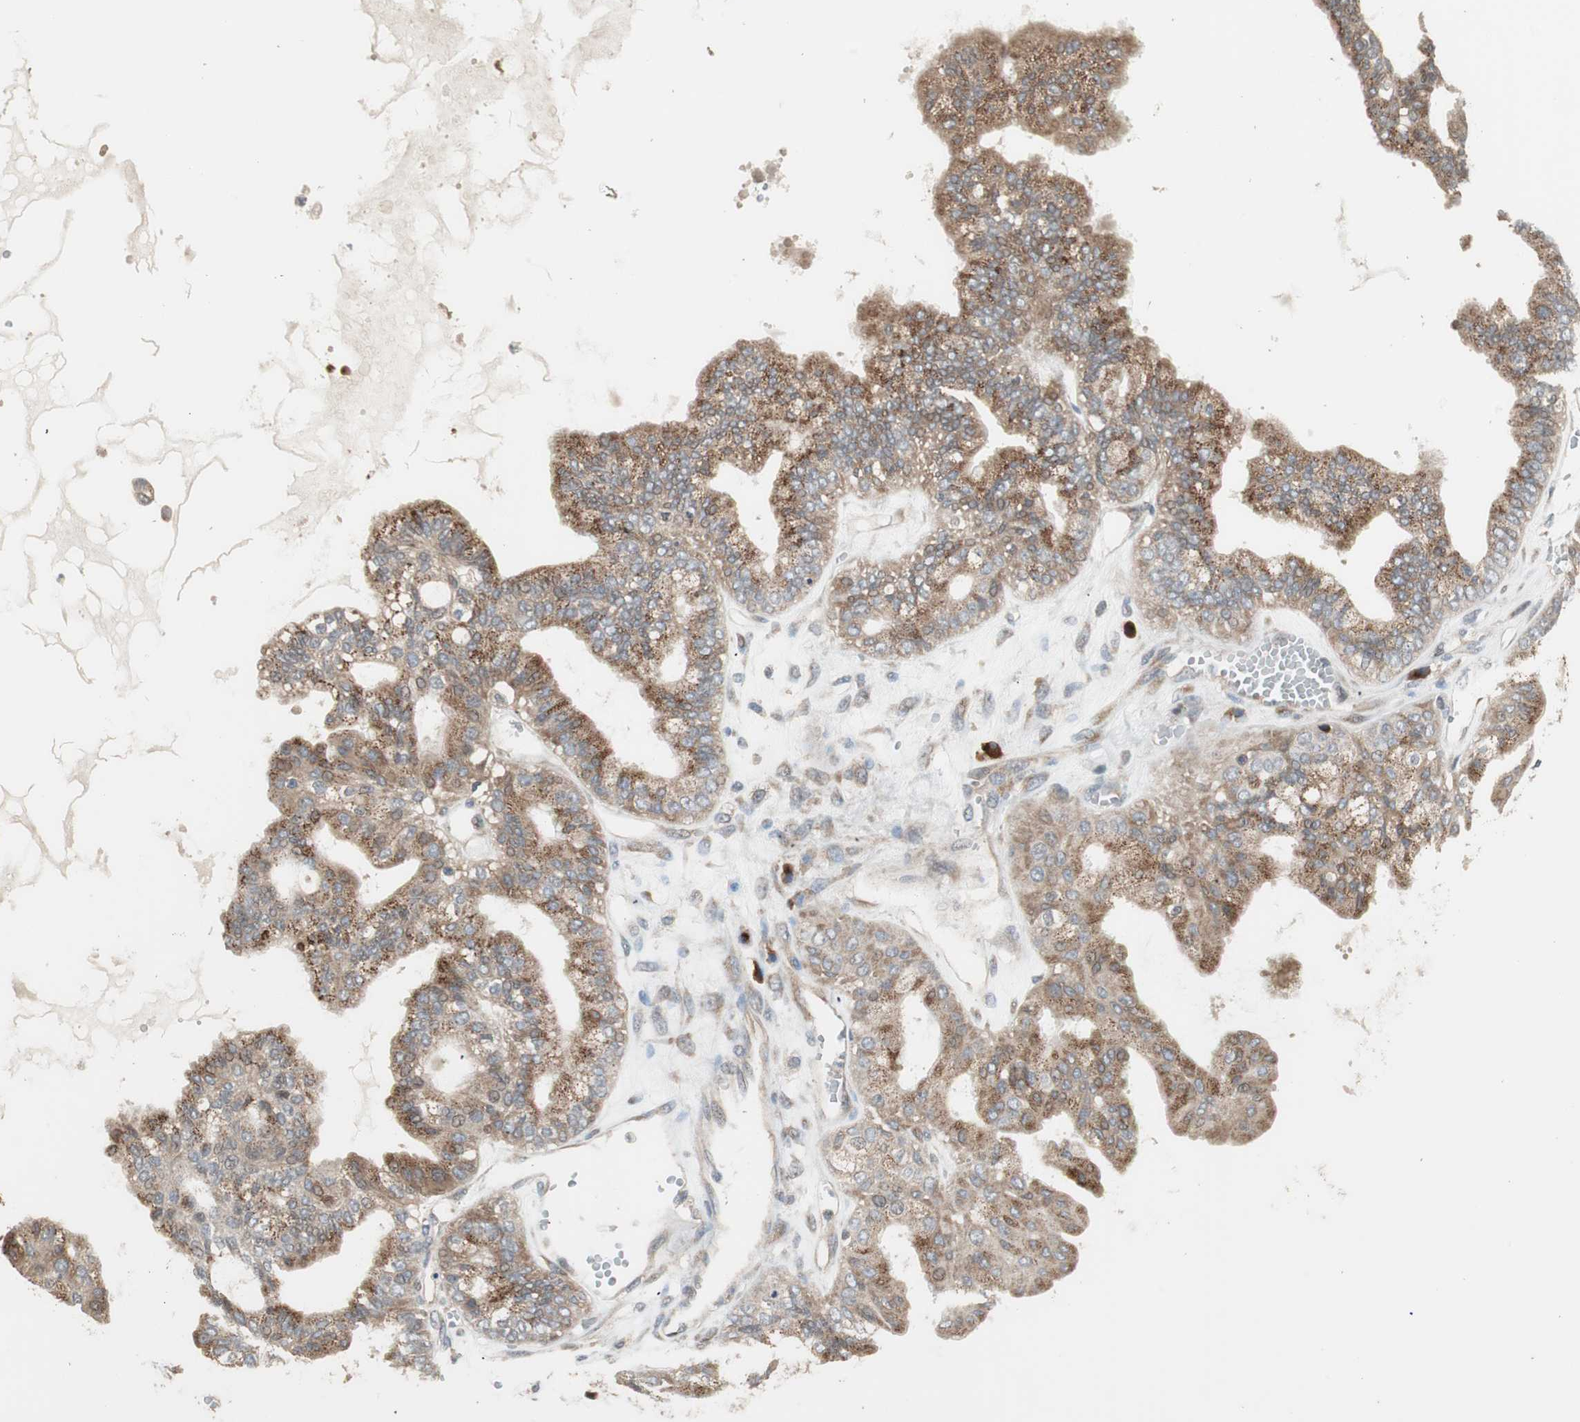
{"staining": {"intensity": "moderate", "quantity": ">75%", "location": "cytoplasmic/membranous"}, "tissue": "ovarian cancer", "cell_type": "Tumor cells", "image_type": "cancer", "snomed": [{"axis": "morphology", "description": "Carcinoma, NOS"}, {"axis": "morphology", "description": "Carcinoma, endometroid"}, {"axis": "topography", "description": "Ovary"}], "caption": "A brown stain shows moderate cytoplasmic/membranous positivity of a protein in ovarian endometroid carcinoma tumor cells.", "gene": "RARRES1", "patient": {"sex": "female", "age": 50}}